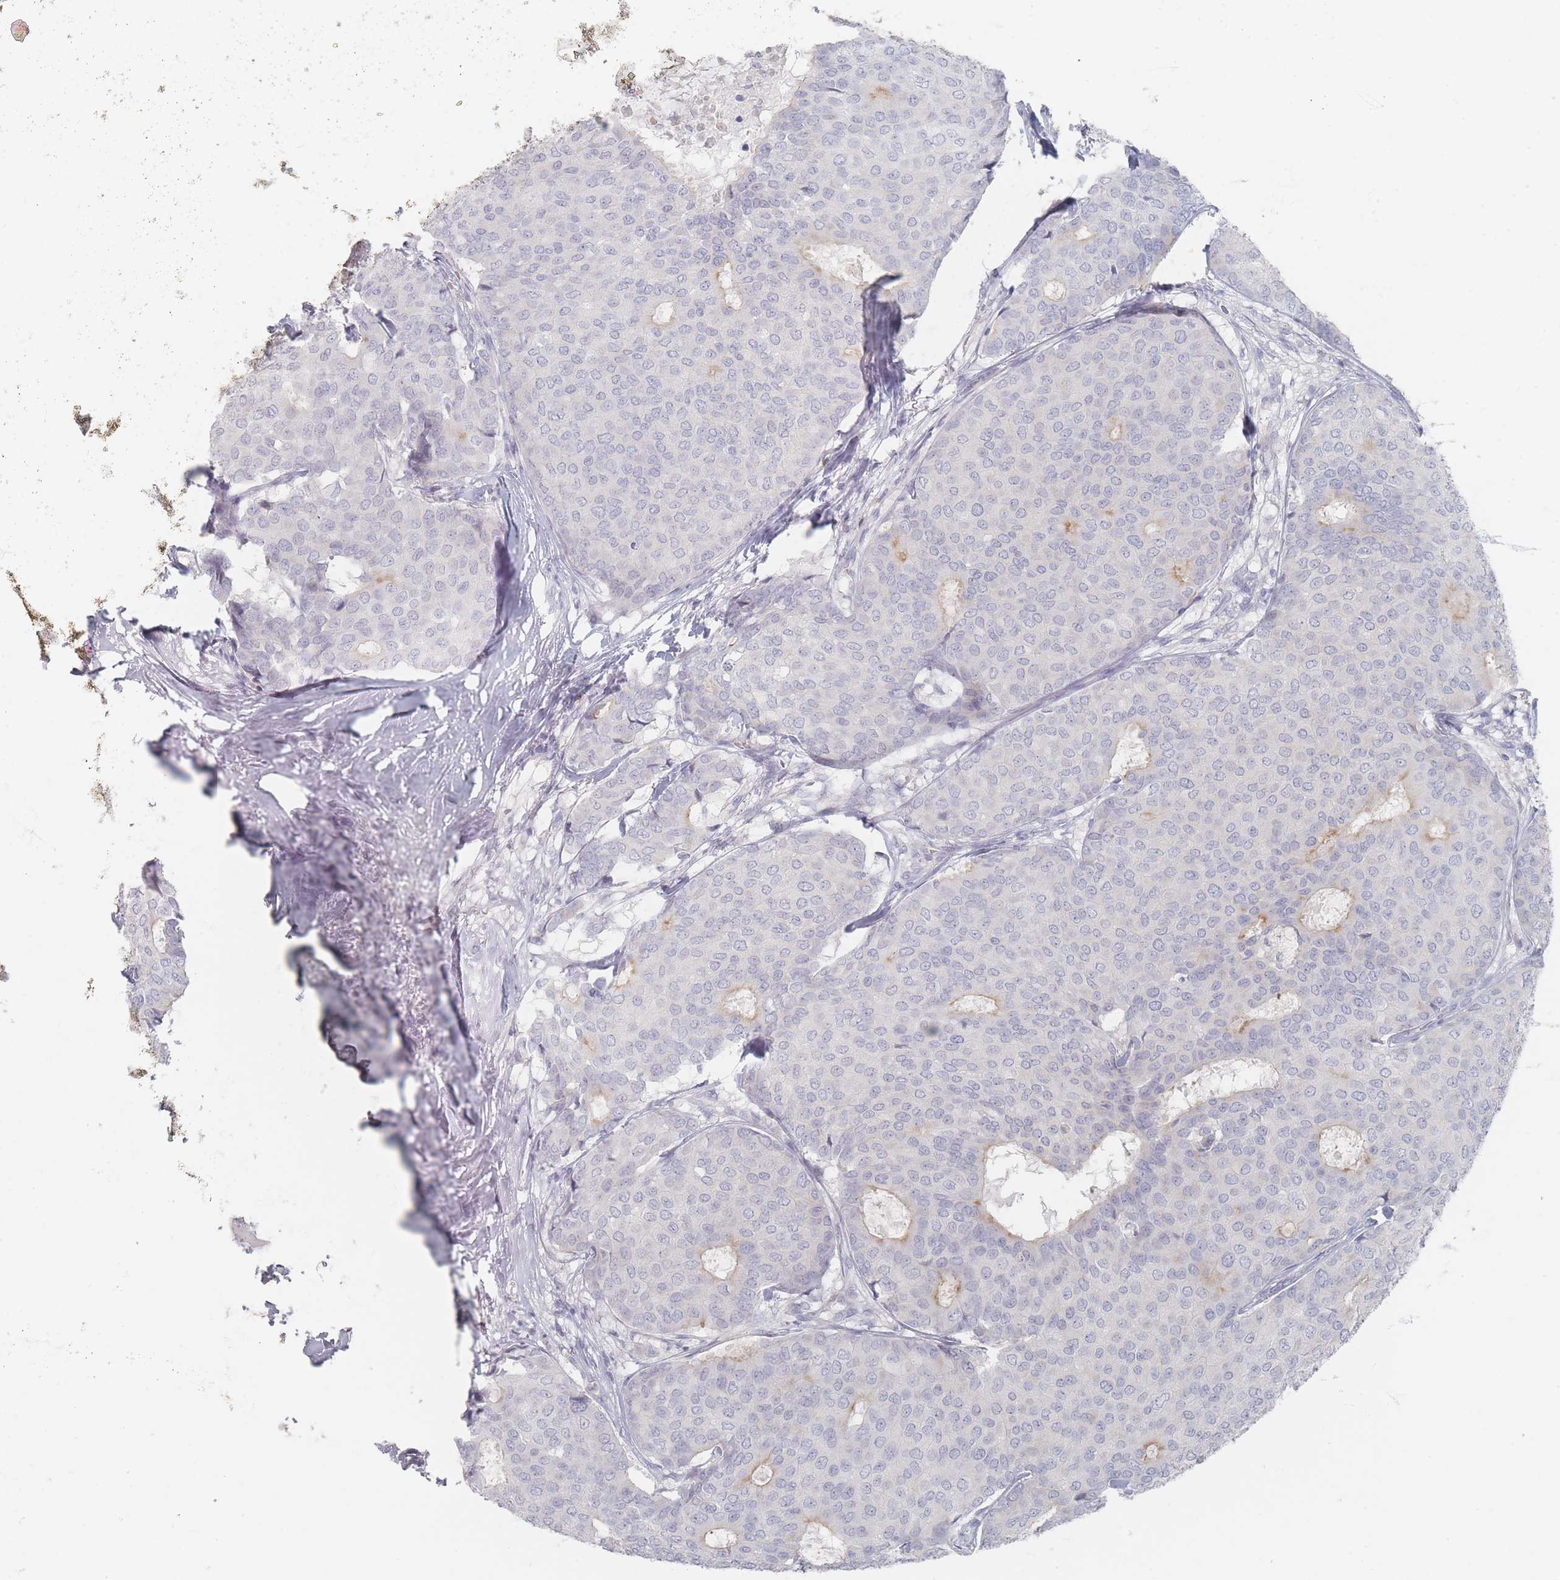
{"staining": {"intensity": "negative", "quantity": "none", "location": "none"}, "tissue": "breast cancer", "cell_type": "Tumor cells", "image_type": "cancer", "snomed": [{"axis": "morphology", "description": "Duct carcinoma"}, {"axis": "topography", "description": "Breast"}], "caption": "There is no significant expression in tumor cells of infiltrating ductal carcinoma (breast).", "gene": "CD37", "patient": {"sex": "female", "age": 75}}